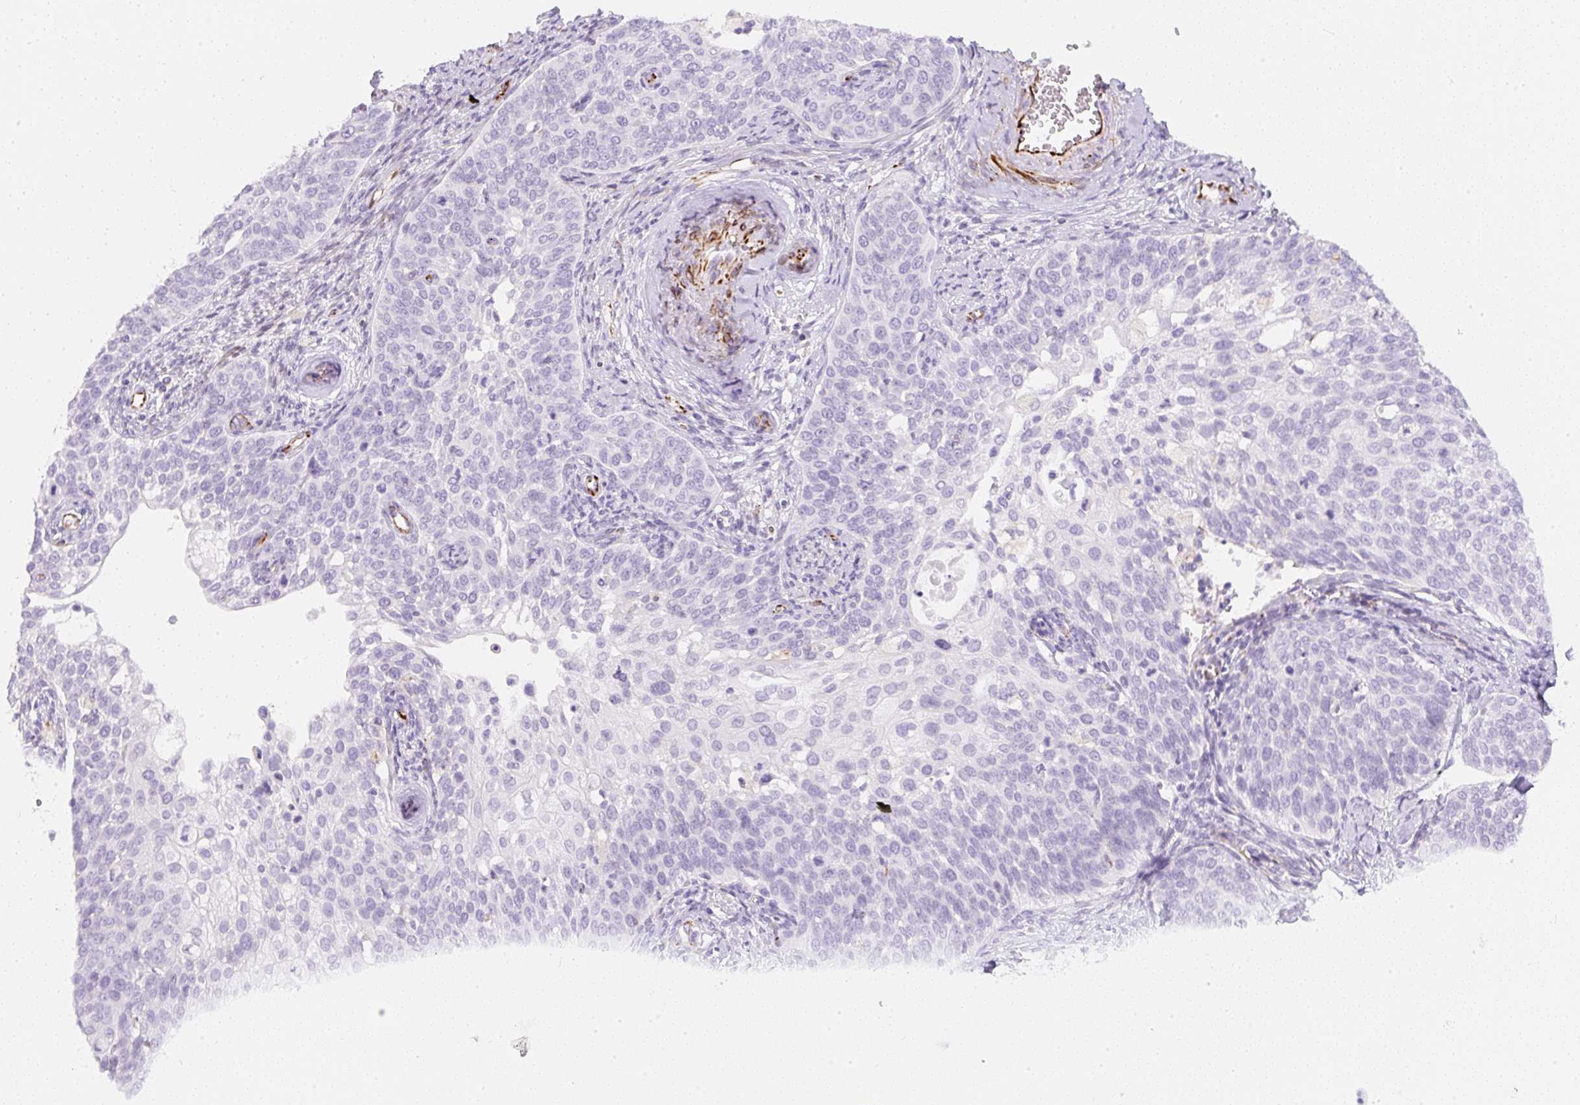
{"staining": {"intensity": "negative", "quantity": "none", "location": "none"}, "tissue": "cervical cancer", "cell_type": "Tumor cells", "image_type": "cancer", "snomed": [{"axis": "morphology", "description": "Squamous cell carcinoma, NOS"}, {"axis": "topography", "description": "Cervix"}], "caption": "There is no significant positivity in tumor cells of cervical squamous cell carcinoma.", "gene": "ZNF689", "patient": {"sex": "female", "age": 44}}